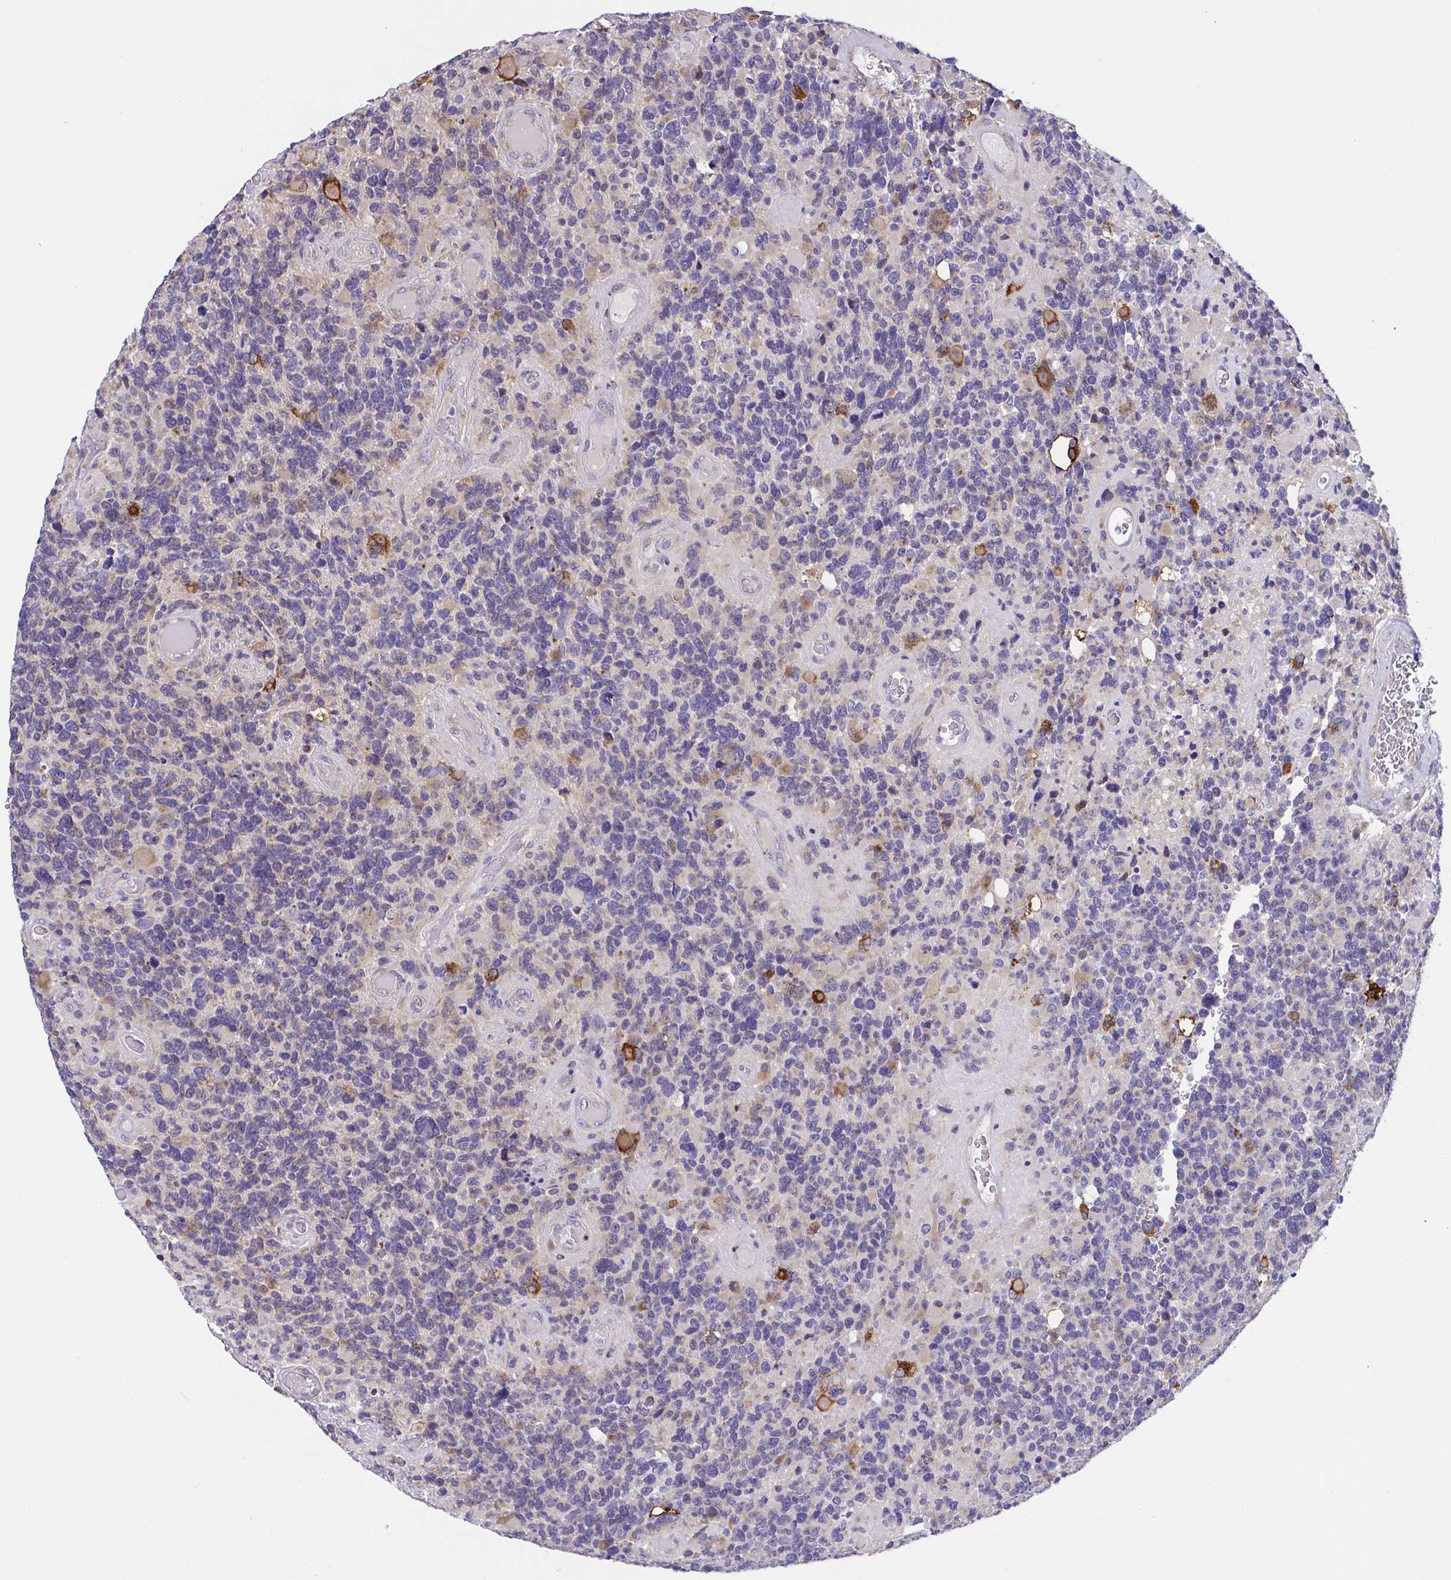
{"staining": {"intensity": "weak", "quantity": "<25%", "location": "cytoplasmic/membranous"}, "tissue": "glioma", "cell_type": "Tumor cells", "image_type": "cancer", "snomed": [{"axis": "morphology", "description": "Glioma, malignant, High grade"}, {"axis": "topography", "description": "Brain"}], "caption": "Immunohistochemical staining of glioma reveals no significant staining in tumor cells.", "gene": "MIA3", "patient": {"sex": "female", "age": 40}}